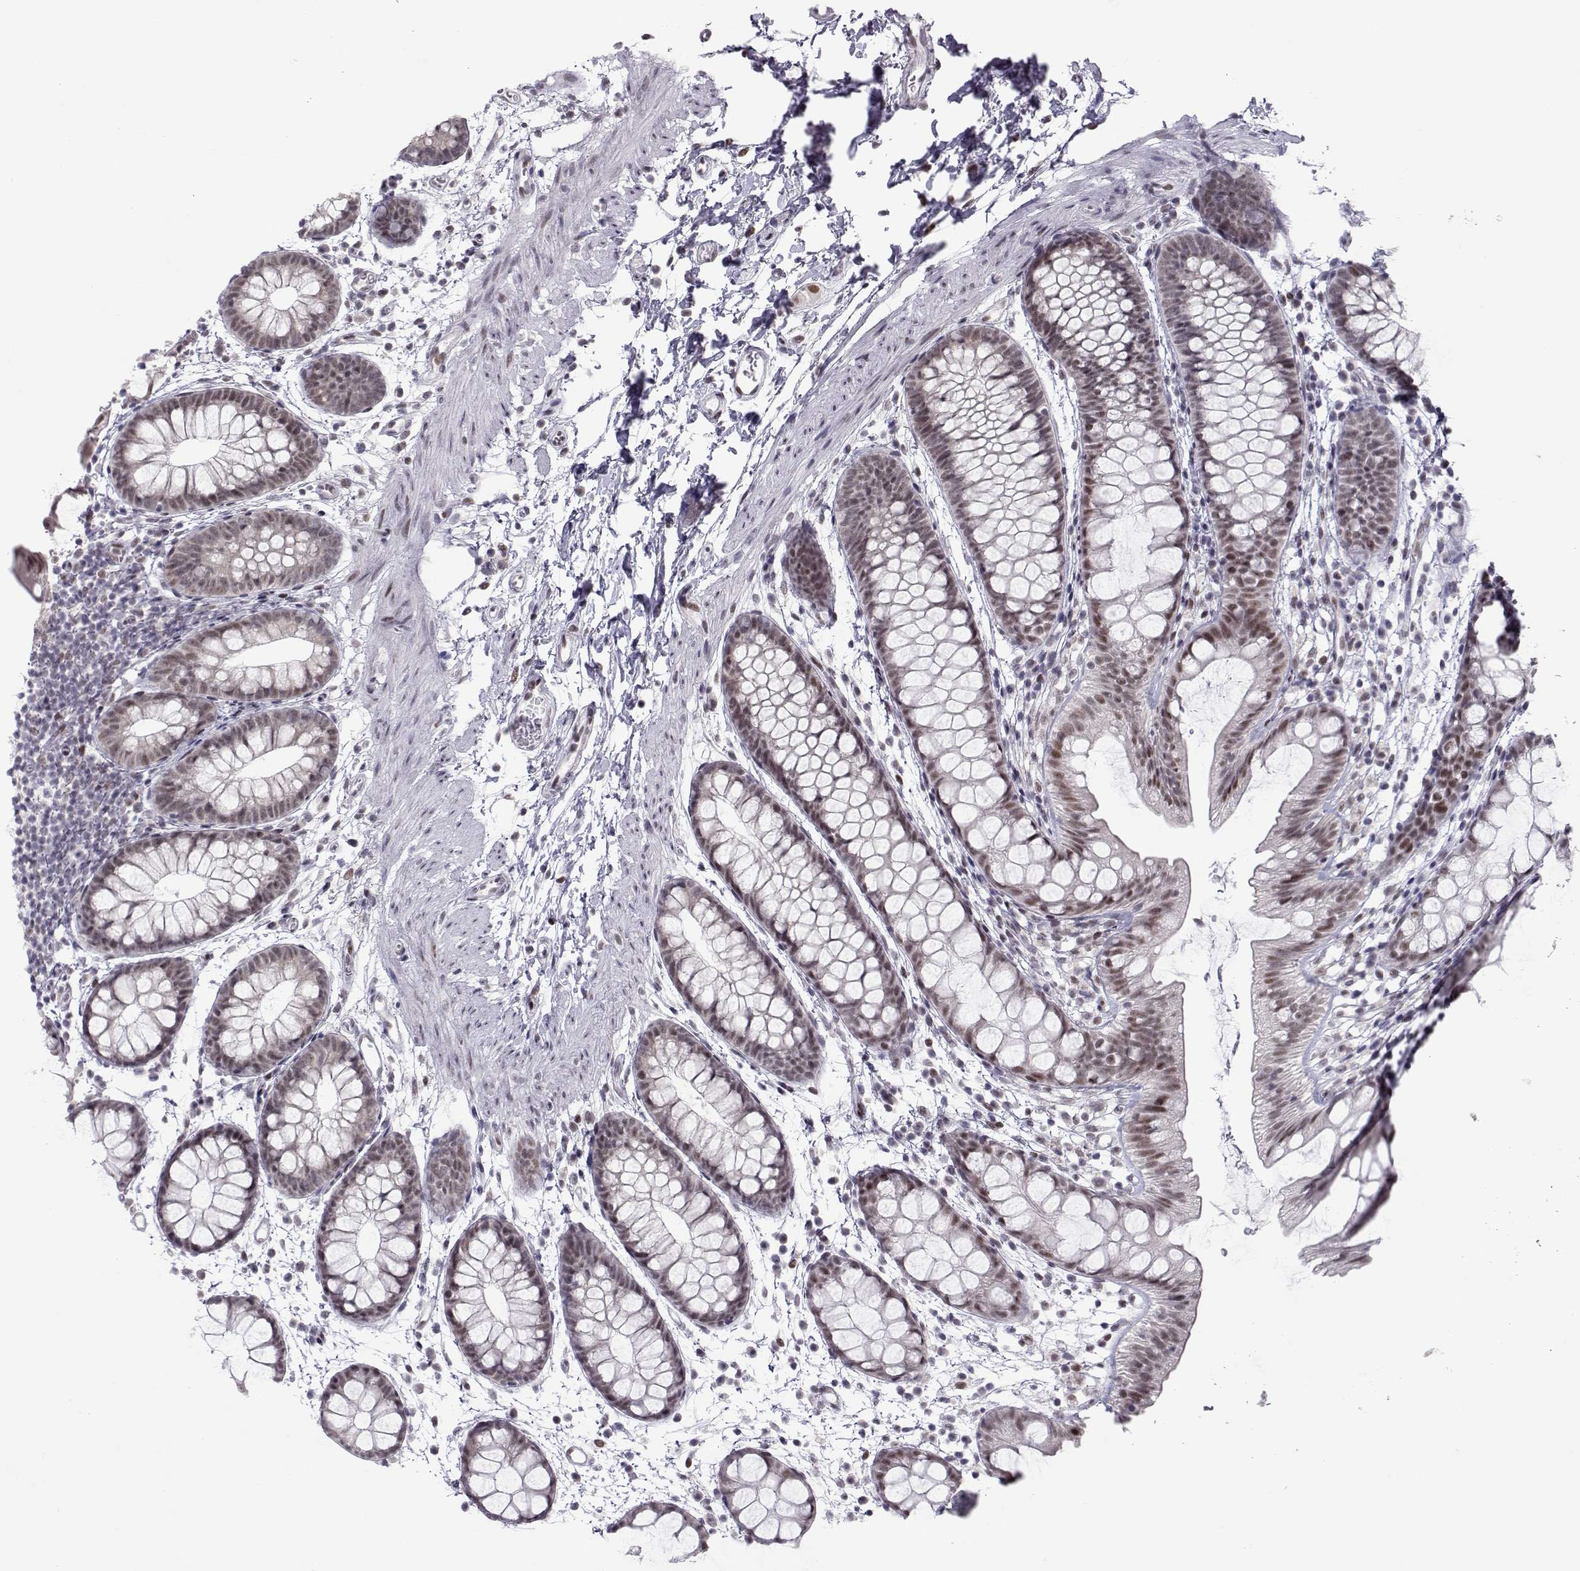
{"staining": {"intensity": "moderate", "quantity": "25%-75%", "location": "nuclear"}, "tissue": "rectum", "cell_type": "Glandular cells", "image_type": "normal", "snomed": [{"axis": "morphology", "description": "Normal tissue, NOS"}, {"axis": "topography", "description": "Rectum"}], "caption": "An image of human rectum stained for a protein reveals moderate nuclear brown staining in glandular cells. Nuclei are stained in blue.", "gene": "SIX6", "patient": {"sex": "male", "age": 57}}